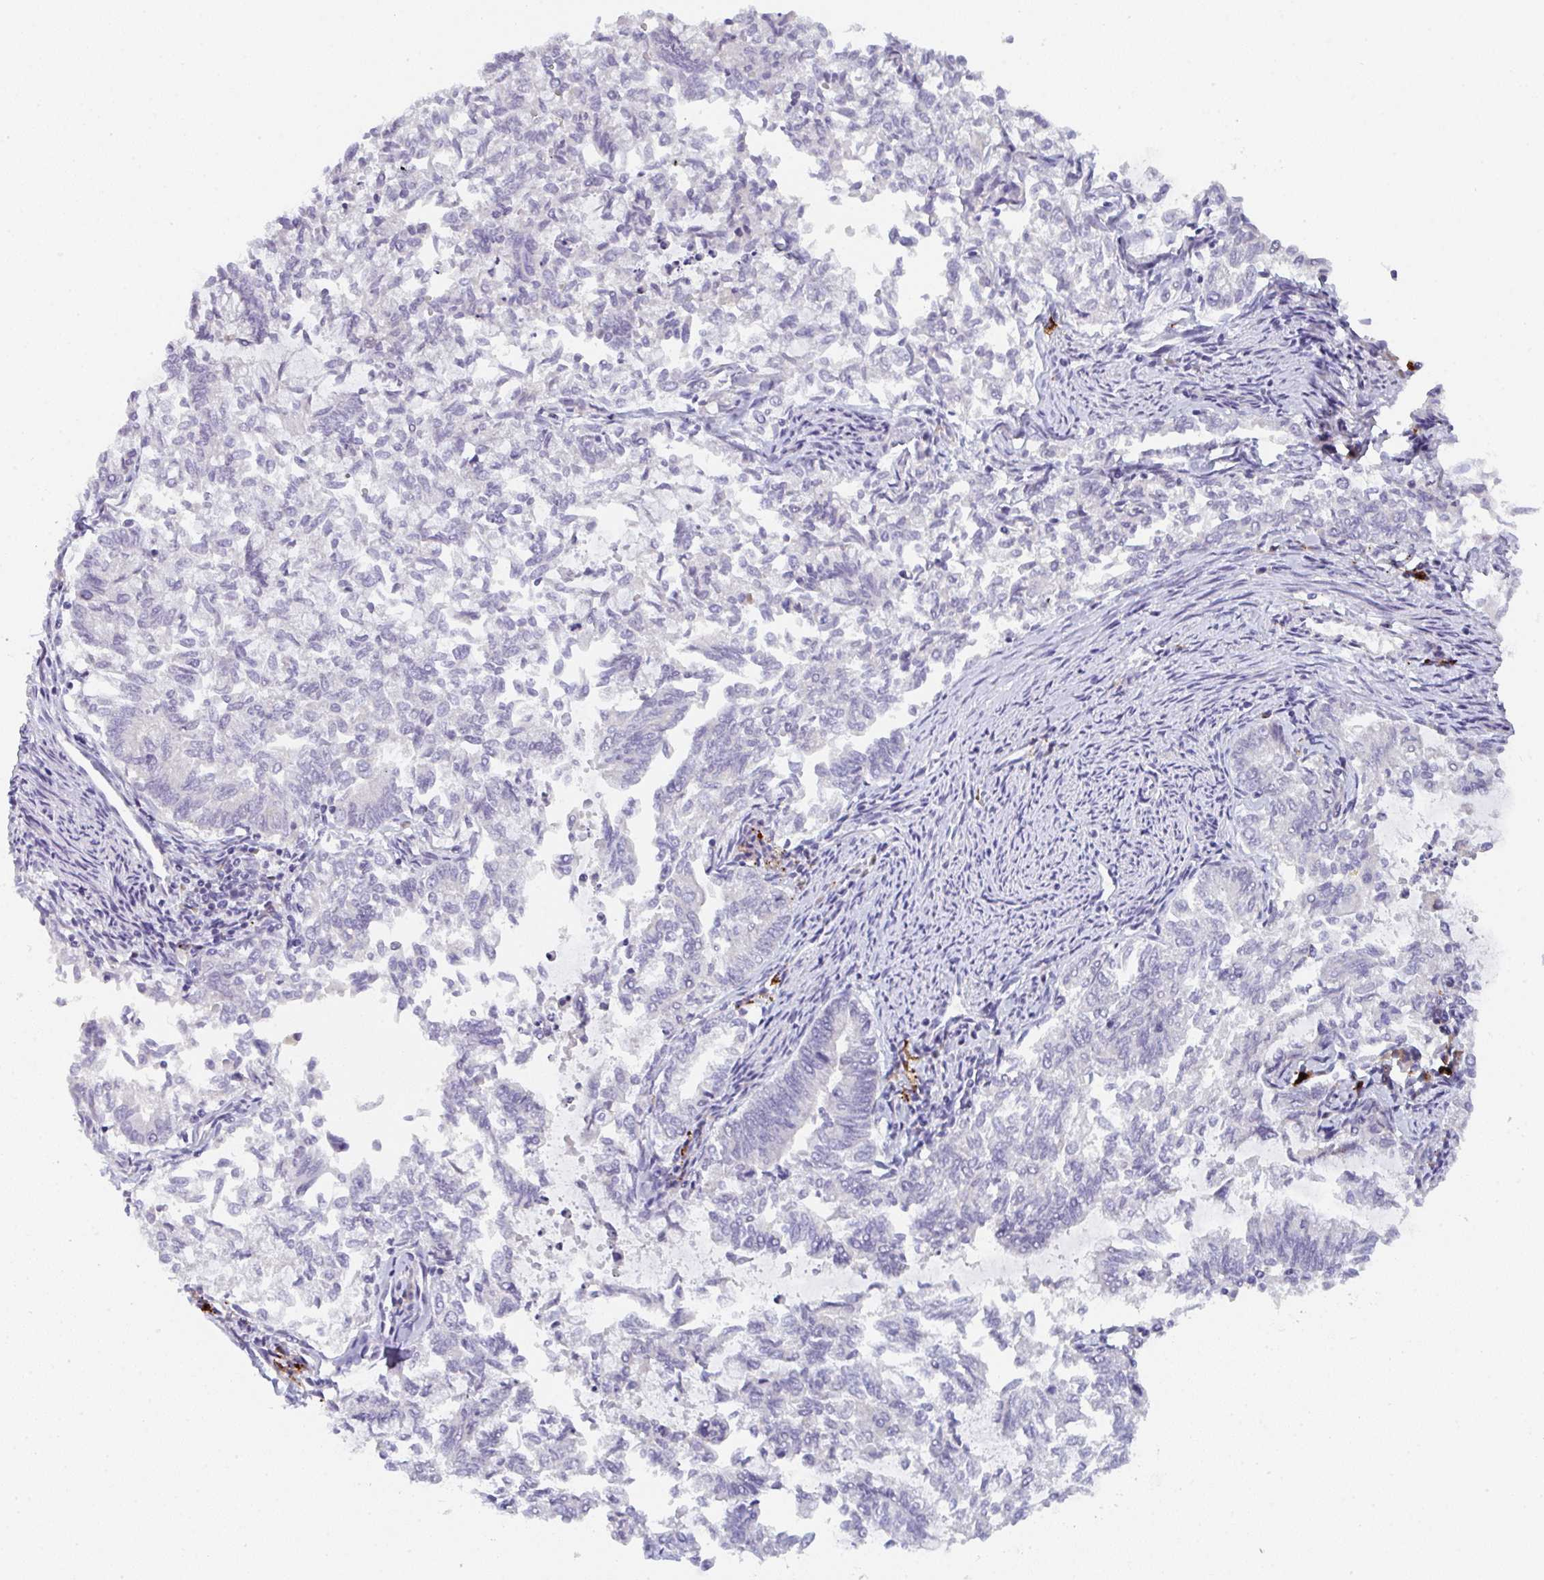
{"staining": {"intensity": "negative", "quantity": "none", "location": "none"}, "tissue": "endometrial cancer", "cell_type": "Tumor cells", "image_type": "cancer", "snomed": [{"axis": "morphology", "description": "Adenocarcinoma, NOS"}, {"axis": "topography", "description": "Endometrium"}], "caption": "This is a image of IHC staining of endometrial cancer, which shows no positivity in tumor cells.", "gene": "CACNA1S", "patient": {"sex": "female", "age": 79}}